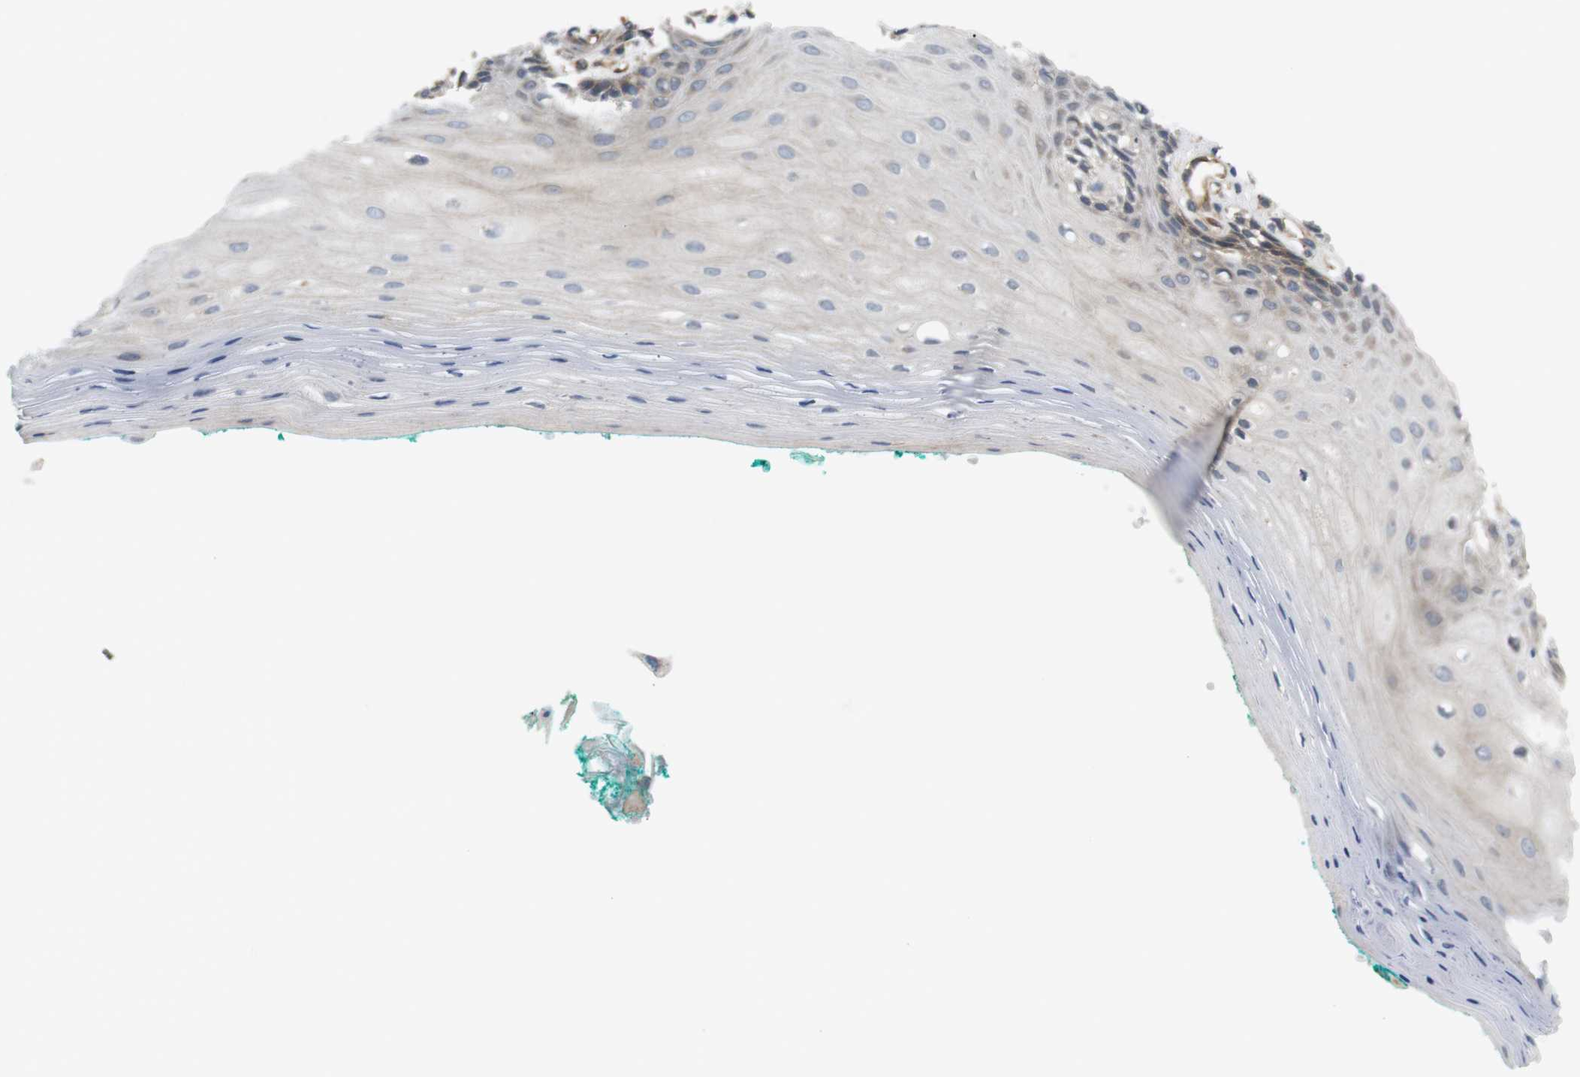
{"staining": {"intensity": "weak", "quantity": "<25%", "location": "cytoplasmic/membranous"}, "tissue": "oral mucosa", "cell_type": "Squamous epithelial cells", "image_type": "normal", "snomed": [{"axis": "morphology", "description": "Normal tissue, NOS"}, {"axis": "topography", "description": "Skeletal muscle"}, {"axis": "topography", "description": "Oral tissue"}, {"axis": "topography", "description": "Peripheral nerve tissue"}], "caption": "Benign oral mucosa was stained to show a protein in brown. There is no significant positivity in squamous epithelial cells.", "gene": "BVES", "patient": {"sex": "female", "age": 84}}